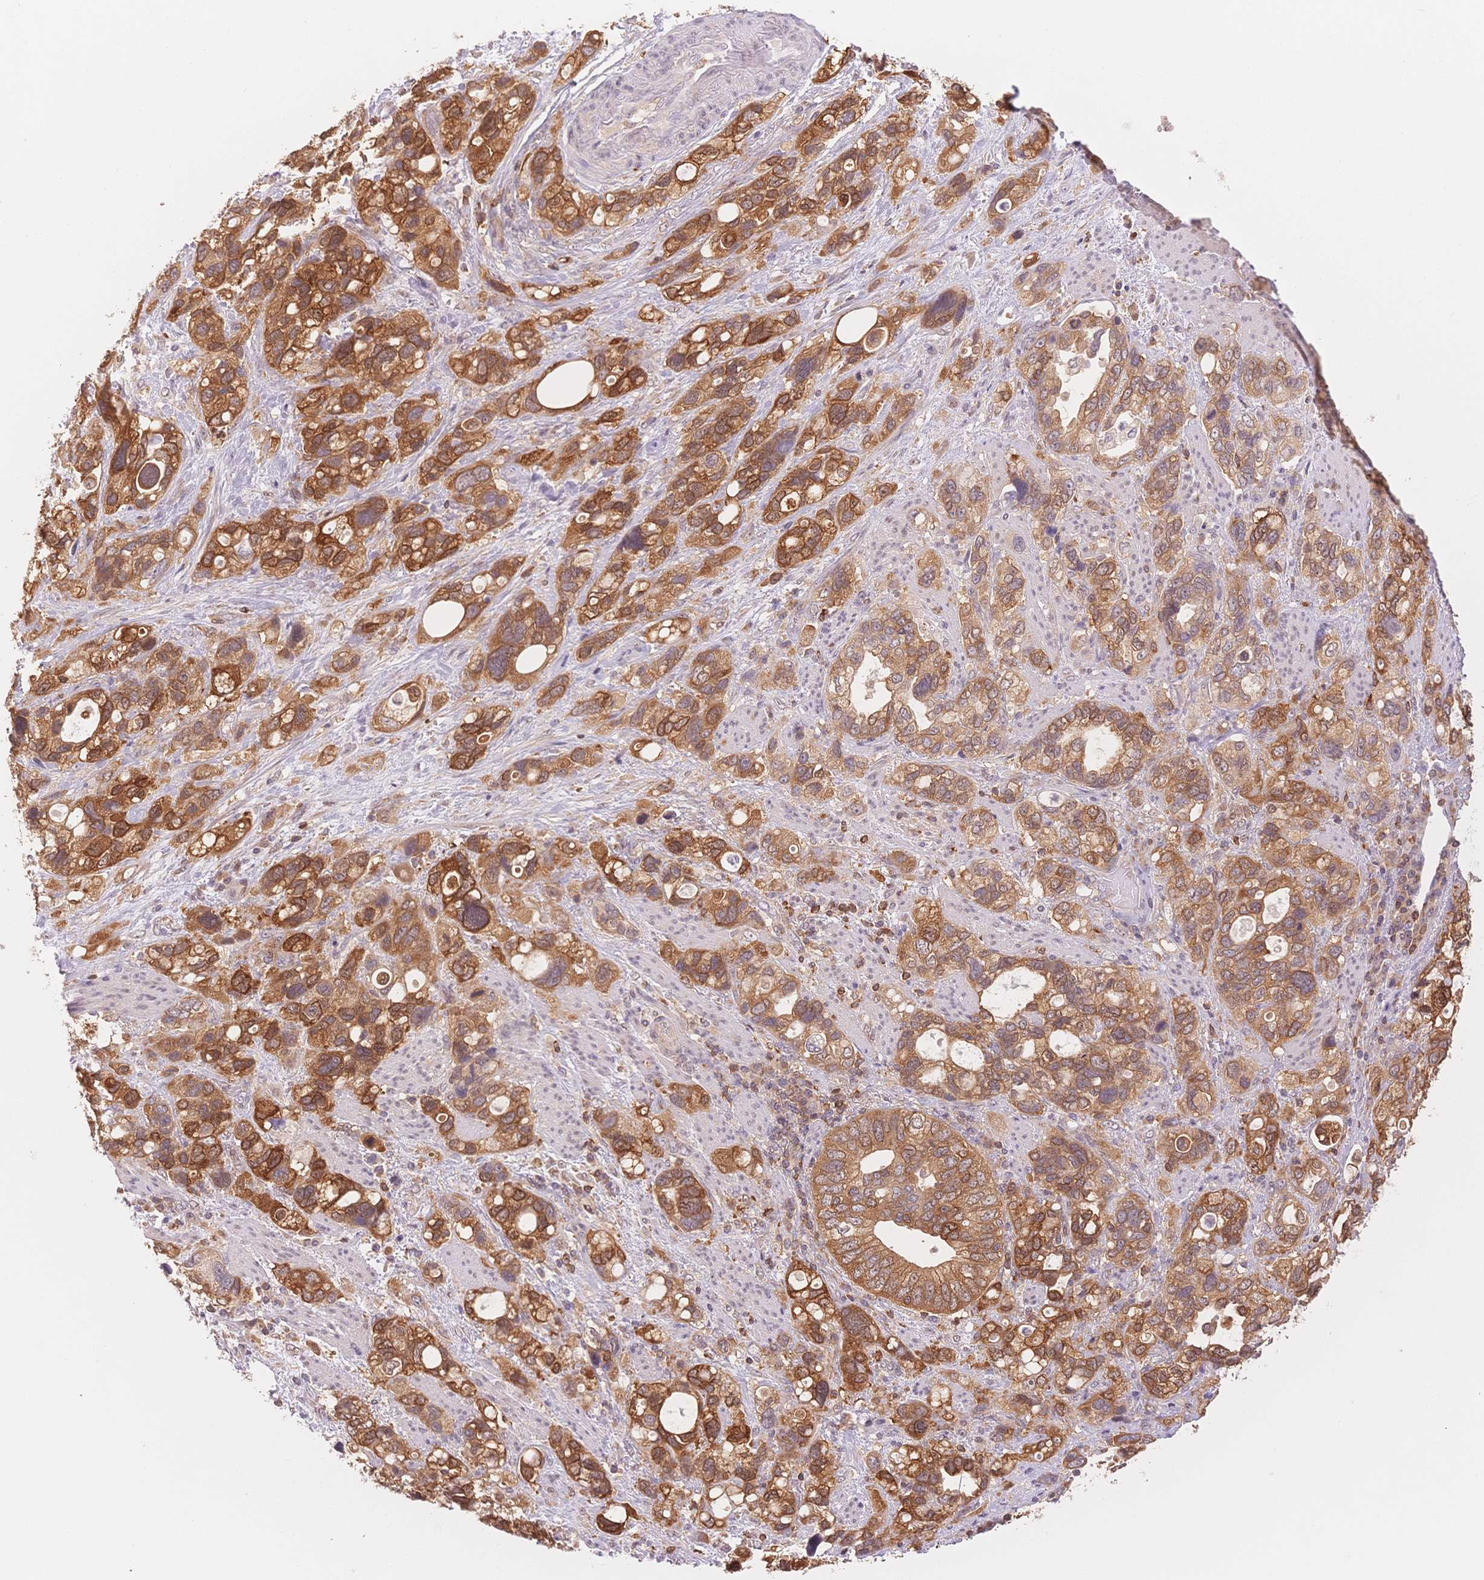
{"staining": {"intensity": "strong", "quantity": ">75%", "location": "cytoplasmic/membranous"}, "tissue": "stomach cancer", "cell_type": "Tumor cells", "image_type": "cancer", "snomed": [{"axis": "morphology", "description": "Adenocarcinoma, NOS"}, {"axis": "topography", "description": "Stomach, upper"}], "caption": "Immunohistochemical staining of stomach adenocarcinoma shows high levels of strong cytoplasmic/membranous protein staining in approximately >75% of tumor cells.", "gene": "STK39", "patient": {"sex": "female", "age": 81}}